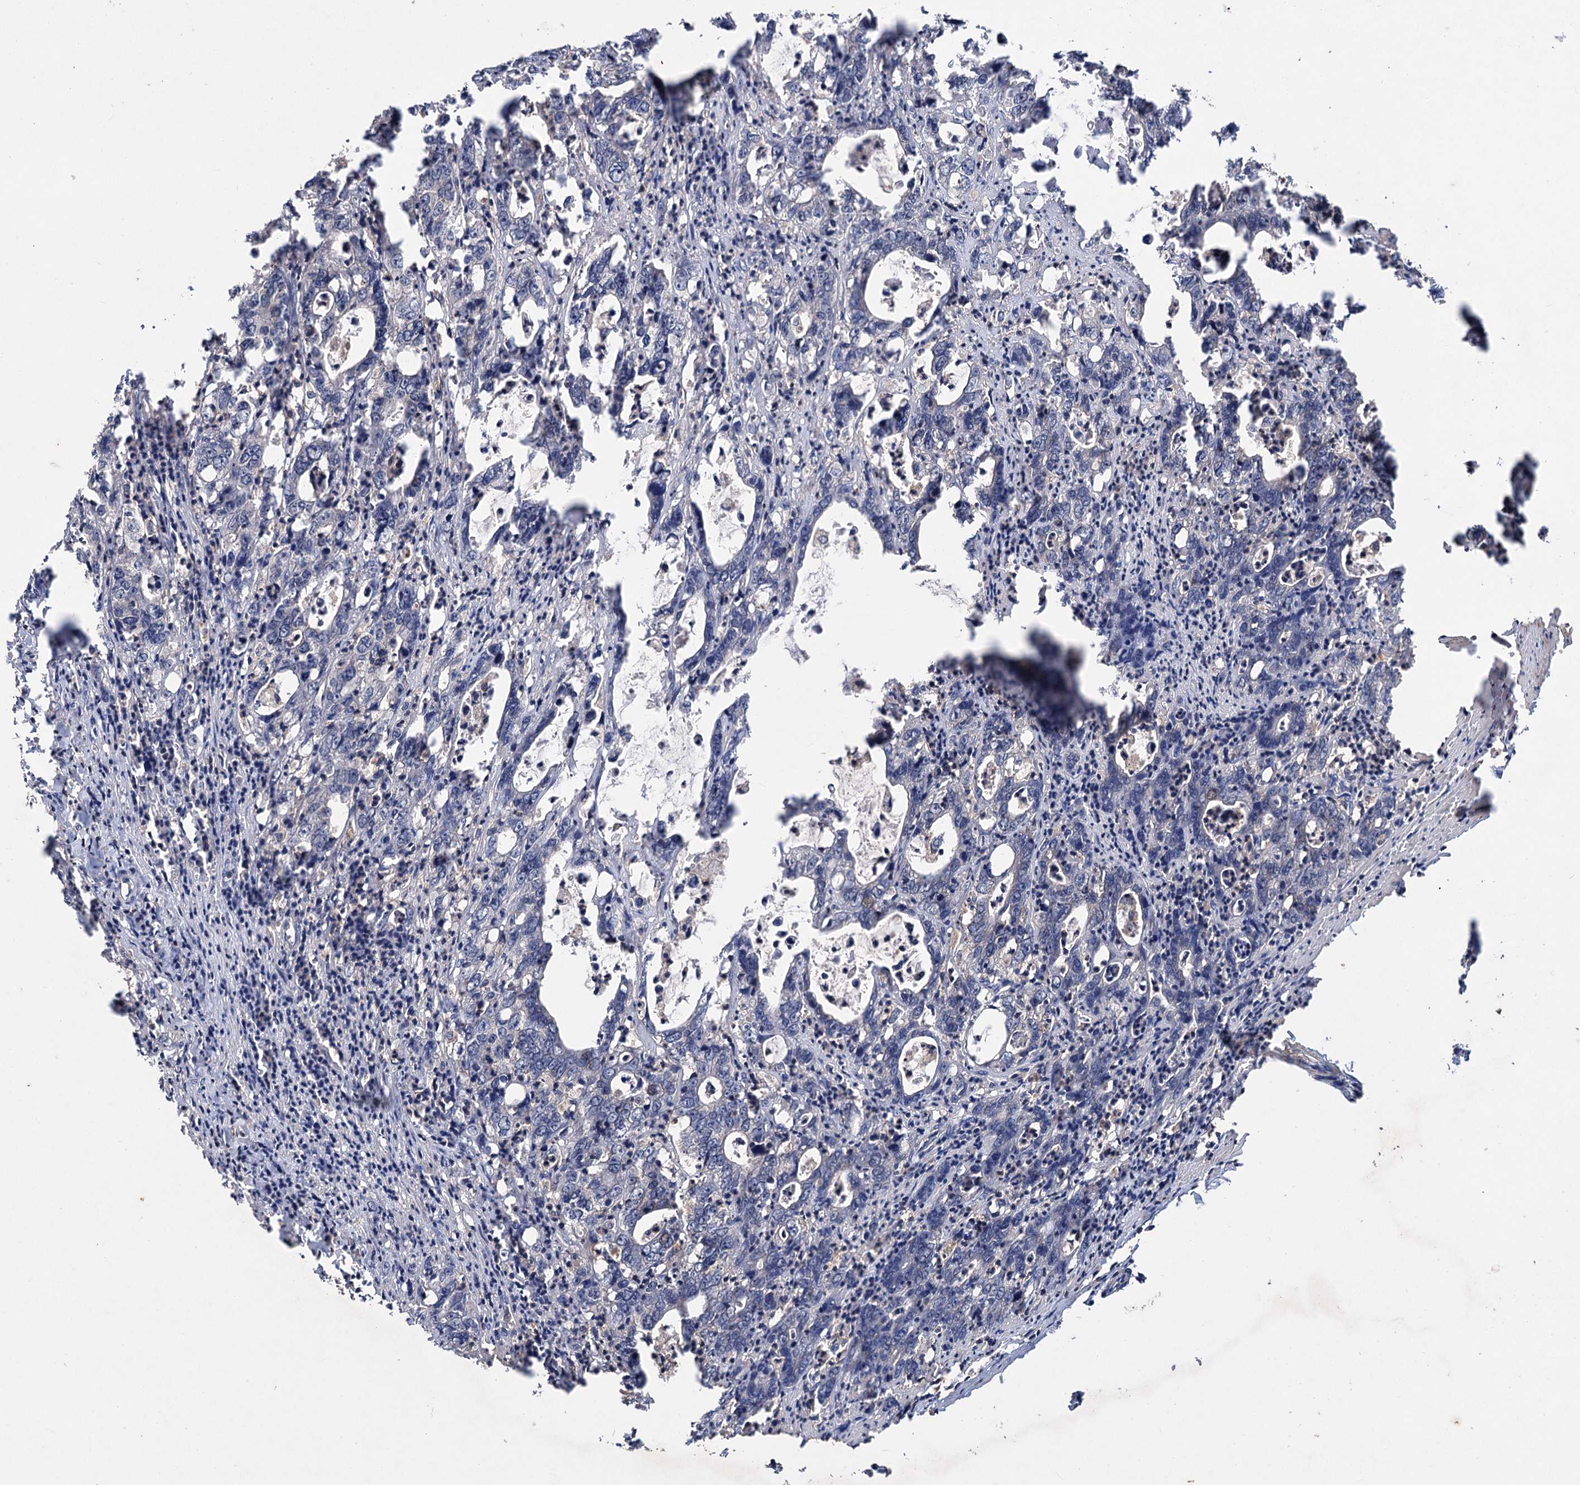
{"staining": {"intensity": "negative", "quantity": "none", "location": "none"}, "tissue": "colorectal cancer", "cell_type": "Tumor cells", "image_type": "cancer", "snomed": [{"axis": "morphology", "description": "Adenocarcinoma, NOS"}, {"axis": "topography", "description": "Colon"}], "caption": "Immunohistochemistry (IHC) histopathology image of neoplastic tissue: human colorectal adenocarcinoma stained with DAB reveals no significant protein expression in tumor cells.", "gene": "ADK", "patient": {"sex": "female", "age": 75}}